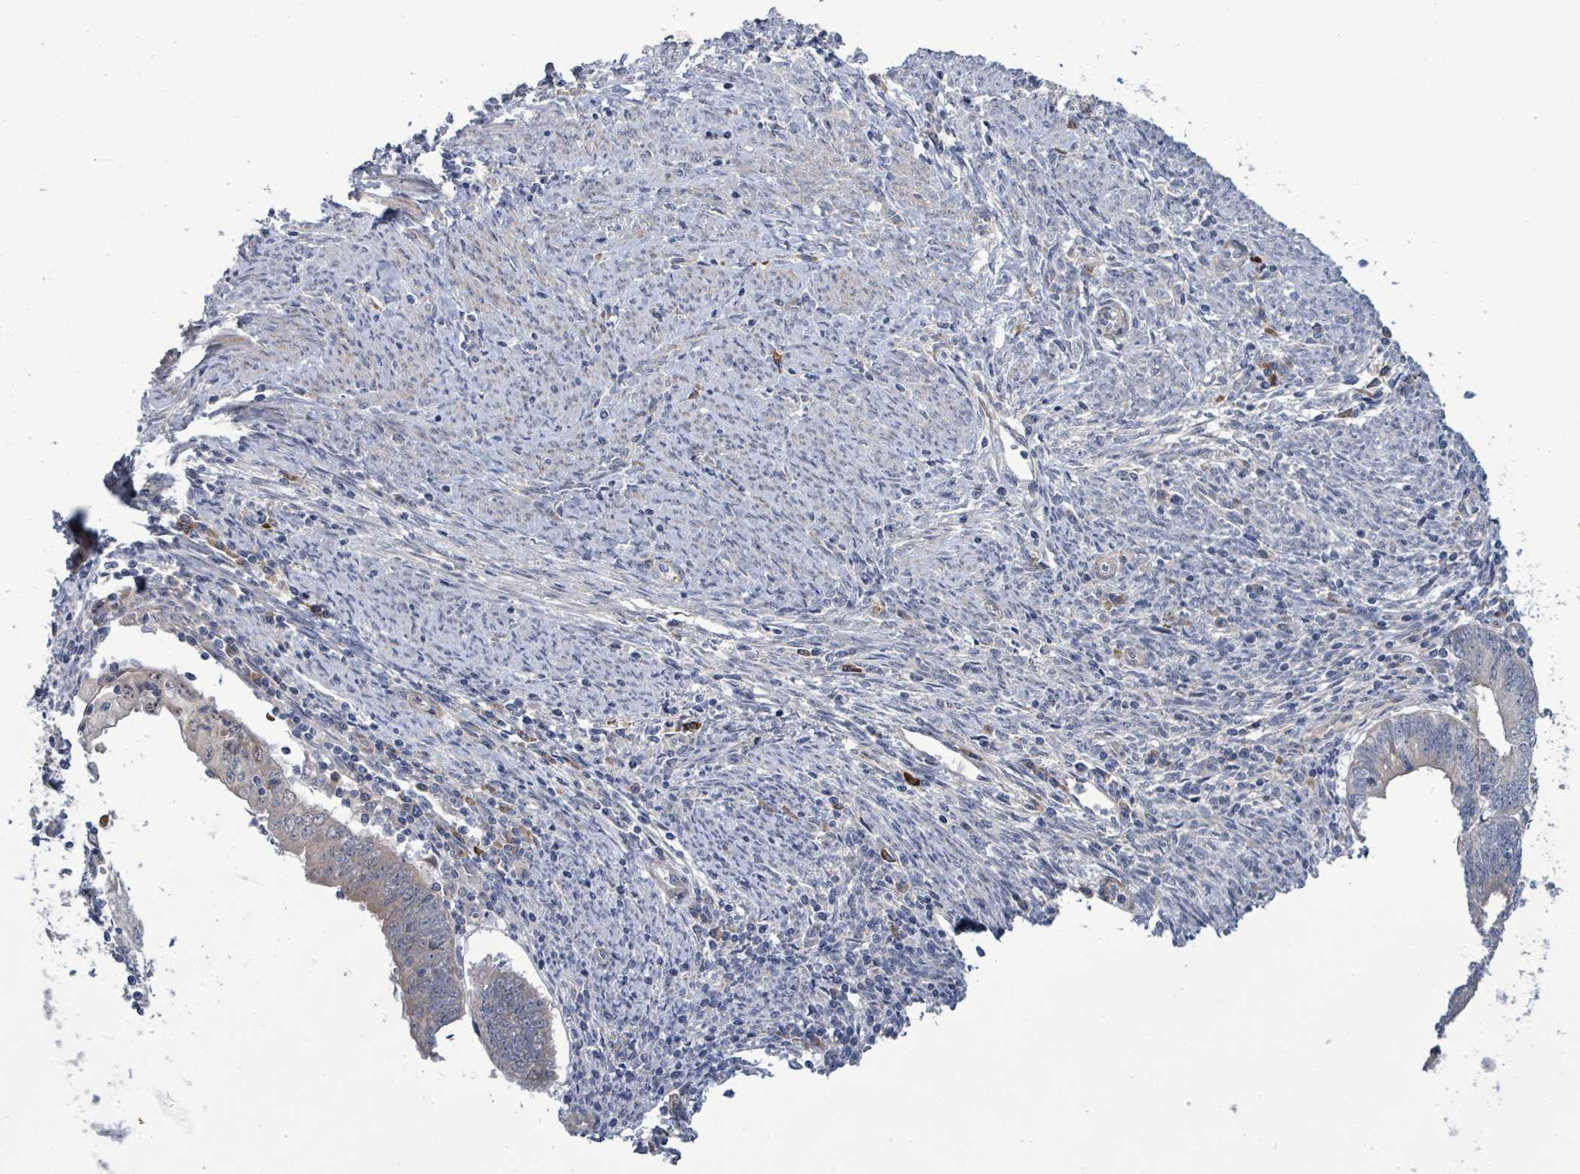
{"staining": {"intensity": "negative", "quantity": "none", "location": "none"}, "tissue": "endometrial cancer", "cell_type": "Tumor cells", "image_type": "cancer", "snomed": [{"axis": "morphology", "description": "Adenocarcinoma, NOS"}, {"axis": "topography", "description": "Endometrium"}], "caption": "Tumor cells are negative for brown protein staining in adenocarcinoma (endometrial).", "gene": "SLIT3", "patient": {"sex": "female", "age": 60}}